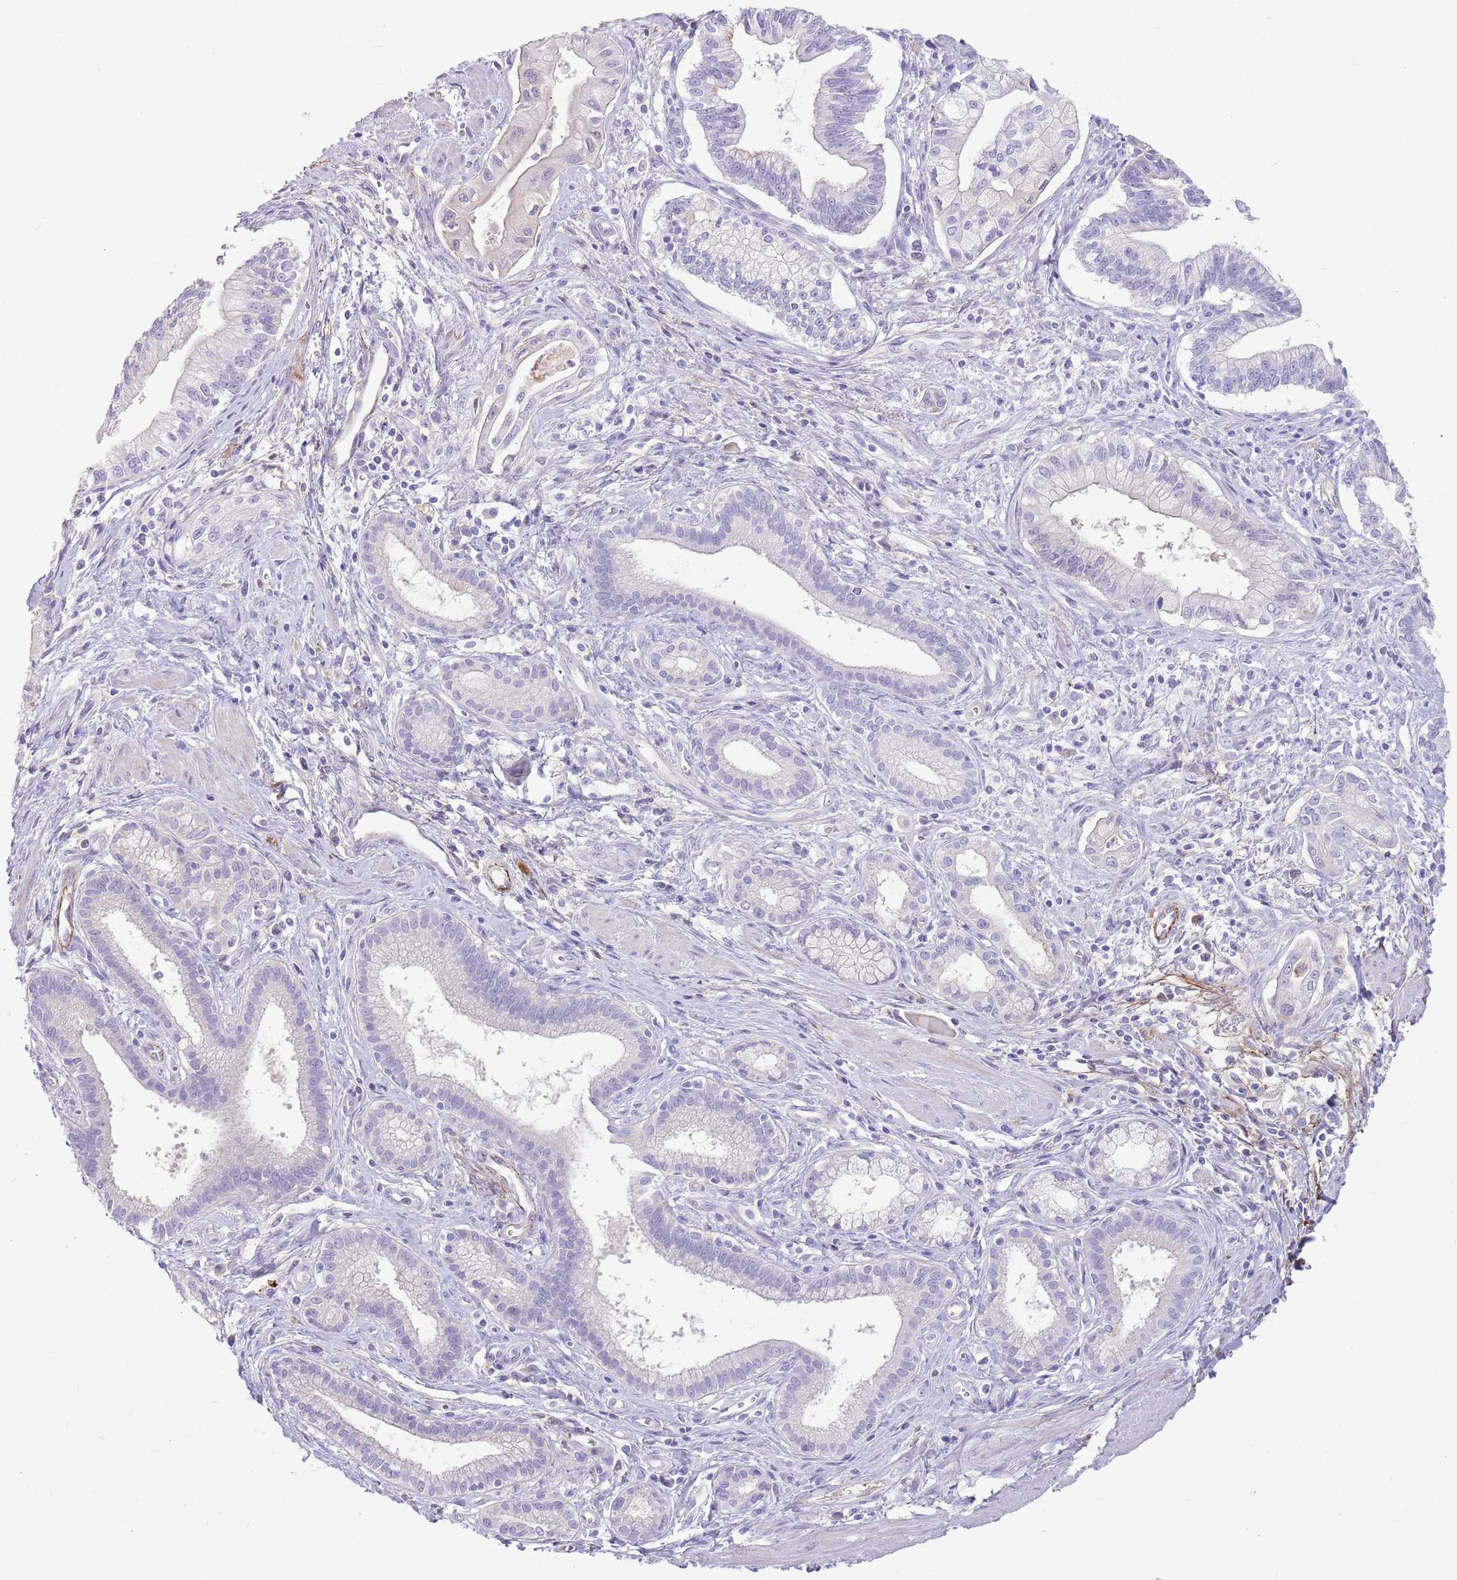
{"staining": {"intensity": "negative", "quantity": "none", "location": "none"}, "tissue": "pancreatic cancer", "cell_type": "Tumor cells", "image_type": "cancer", "snomed": [{"axis": "morphology", "description": "Adenocarcinoma, NOS"}, {"axis": "topography", "description": "Pancreas"}], "caption": "Immunohistochemistry image of neoplastic tissue: human adenocarcinoma (pancreatic) stained with DAB (3,3'-diaminobenzidine) demonstrates no significant protein staining in tumor cells.", "gene": "LEPROTL1", "patient": {"sex": "male", "age": 78}}